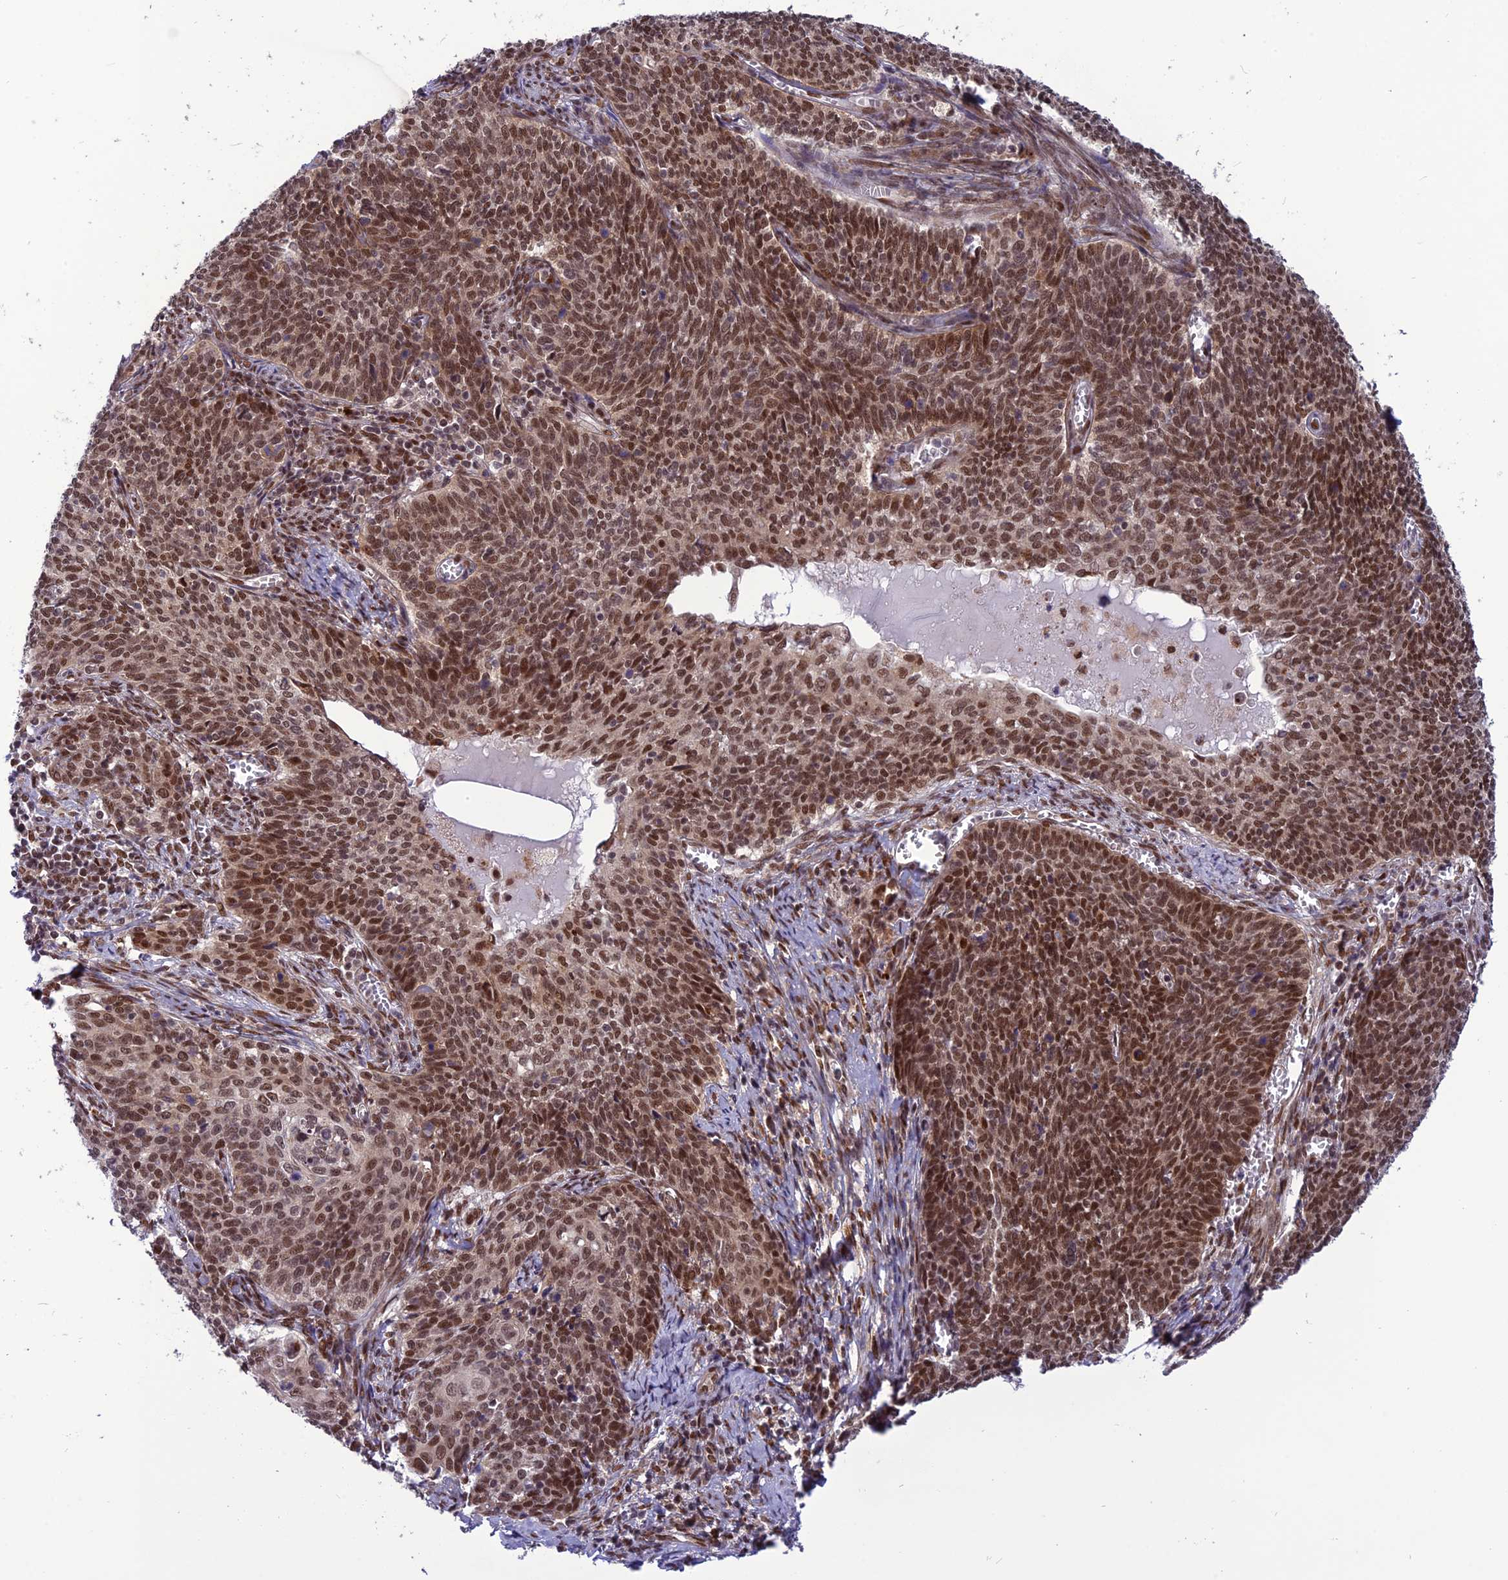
{"staining": {"intensity": "moderate", "quantity": ">75%", "location": "nuclear"}, "tissue": "cervical cancer", "cell_type": "Tumor cells", "image_type": "cancer", "snomed": [{"axis": "morphology", "description": "Squamous cell carcinoma, NOS"}, {"axis": "topography", "description": "Cervix"}], "caption": "Immunohistochemistry (IHC) photomicrograph of neoplastic tissue: cervical cancer stained using immunohistochemistry displays medium levels of moderate protein expression localized specifically in the nuclear of tumor cells, appearing as a nuclear brown color.", "gene": "RTRAF", "patient": {"sex": "female", "age": 39}}